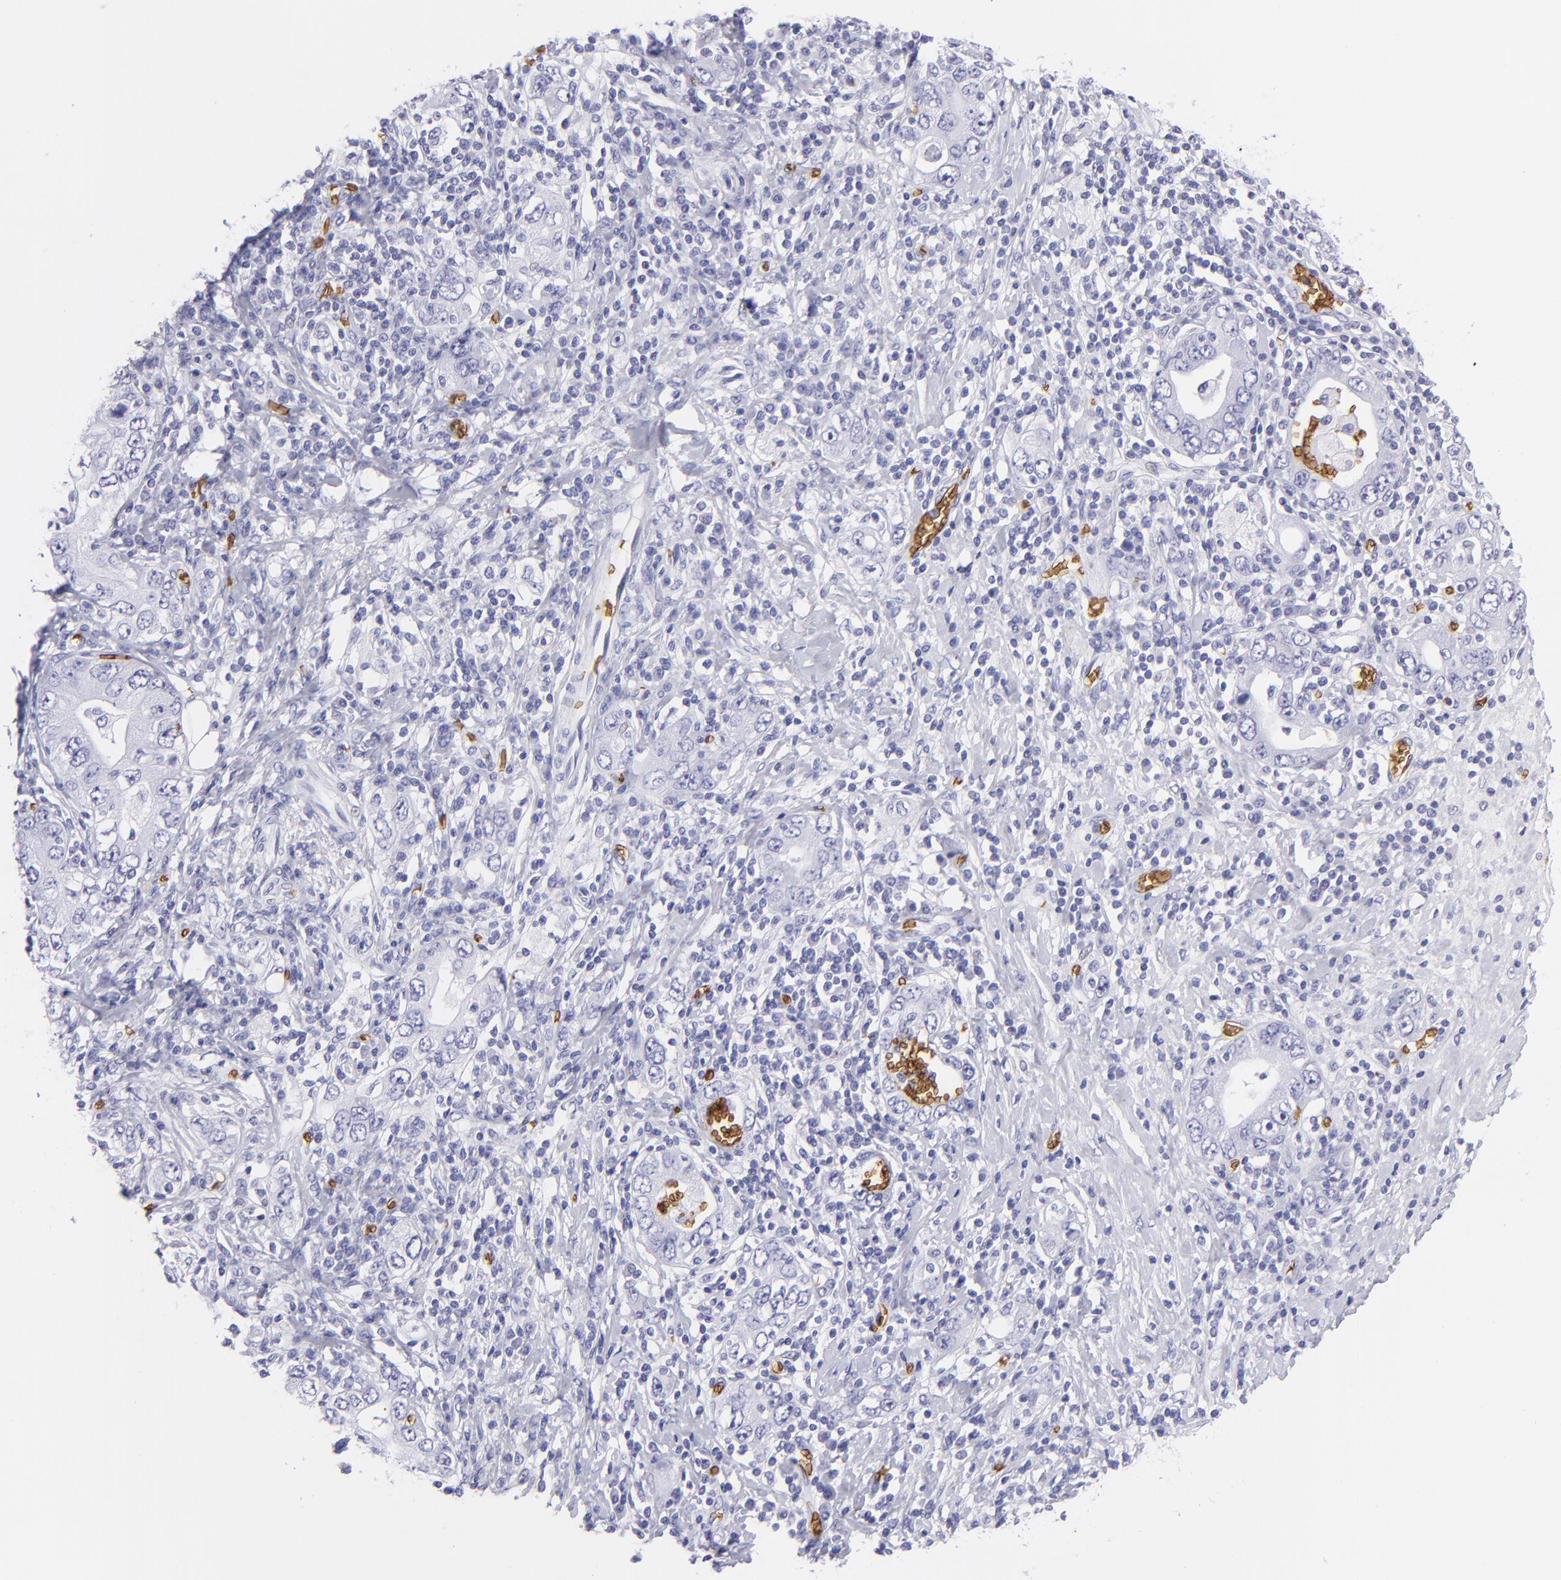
{"staining": {"intensity": "negative", "quantity": "none", "location": "none"}, "tissue": "stomach cancer", "cell_type": "Tumor cells", "image_type": "cancer", "snomed": [{"axis": "morphology", "description": "Adenocarcinoma, NOS"}, {"axis": "topography", "description": "Stomach, lower"}], "caption": "Tumor cells are negative for protein expression in human adenocarcinoma (stomach). Nuclei are stained in blue.", "gene": "GYPA", "patient": {"sex": "female", "age": 93}}